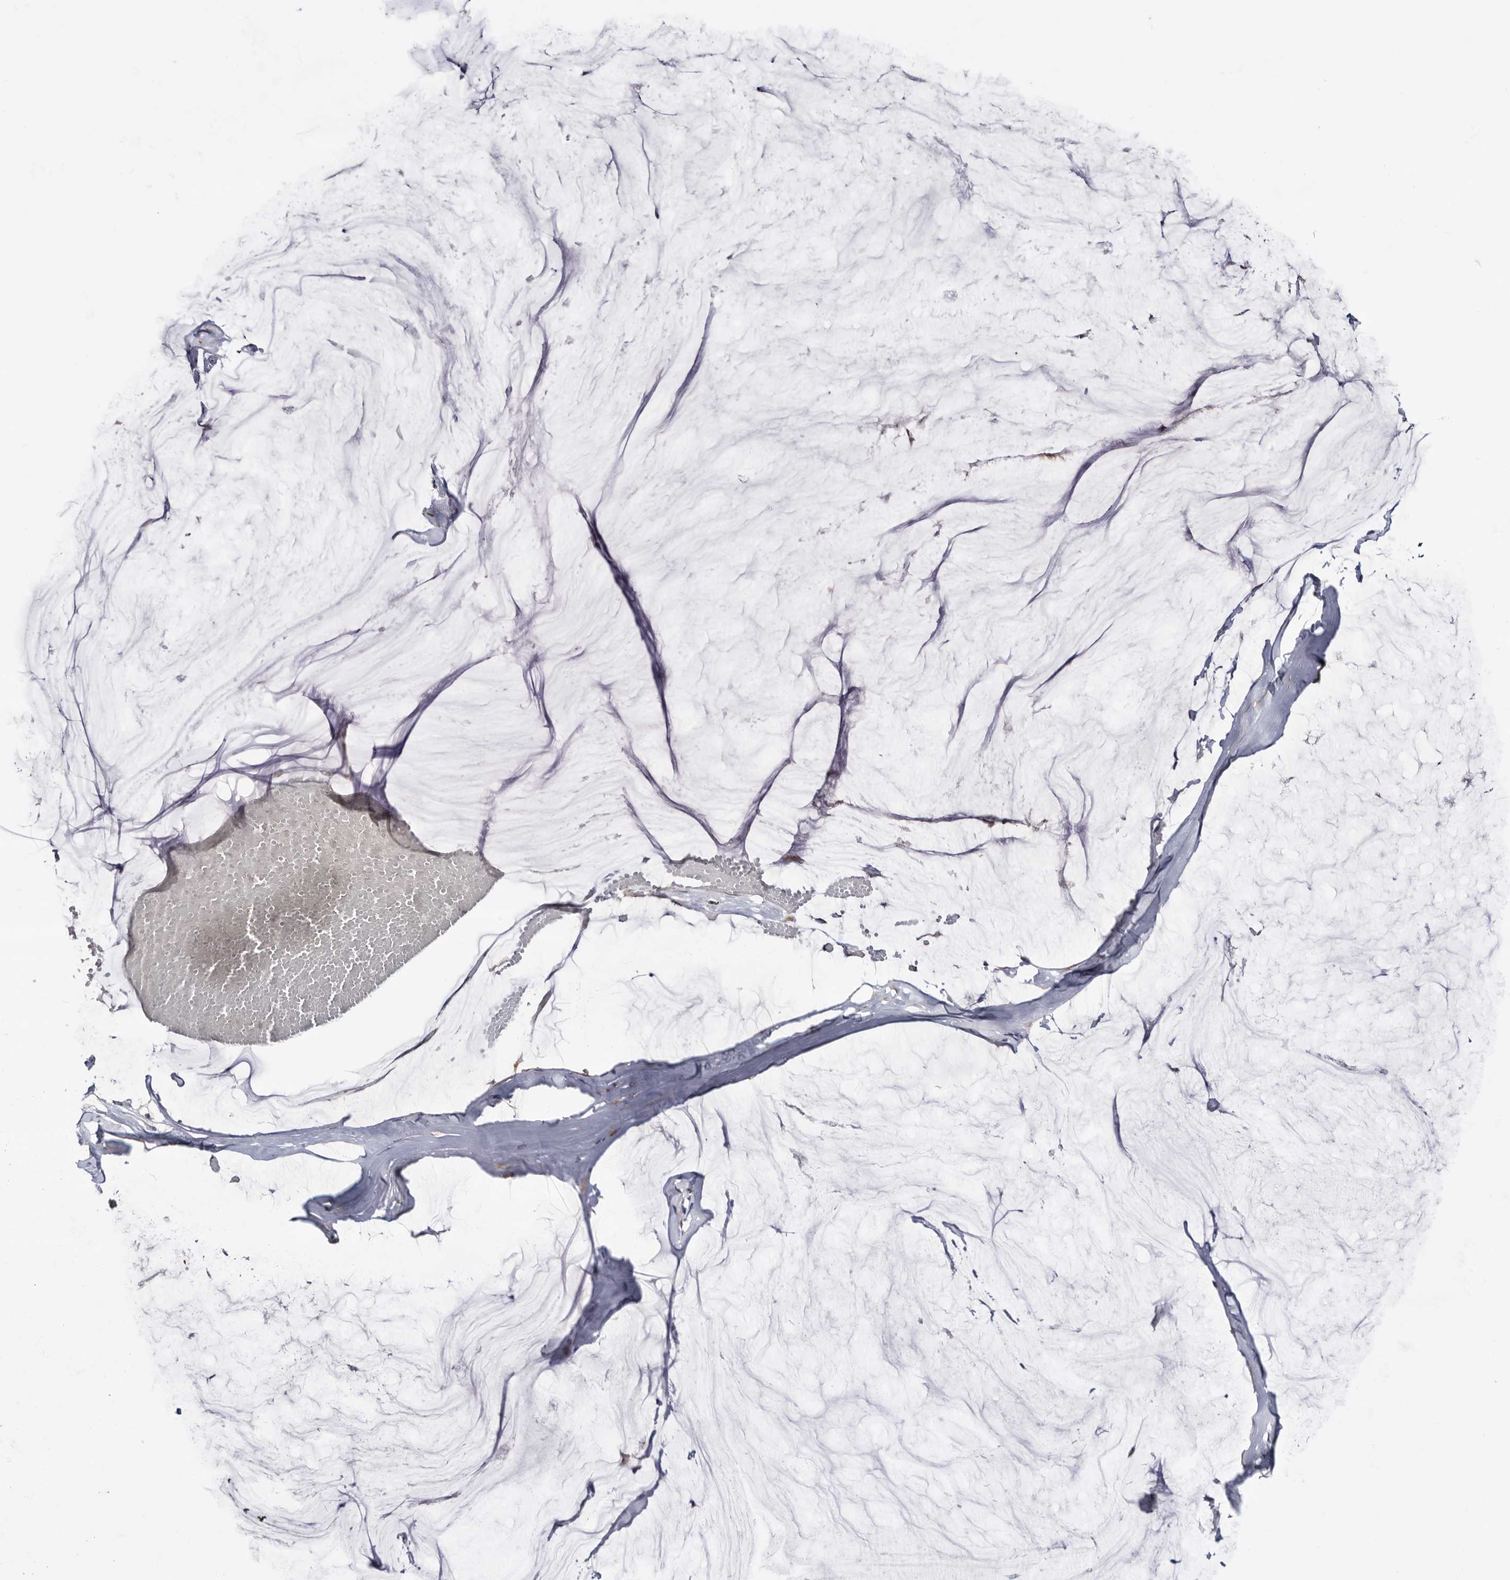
{"staining": {"intensity": "negative", "quantity": "none", "location": "none"}, "tissue": "ovarian cancer", "cell_type": "Tumor cells", "image_type": "cancer", "snomed": [{"axis": "morphology", "description": "Cystadenocarcinoma, mucinous, NOS"}, {"axis": "topography", "description": "Ovary"}], "caption": "Tumor cells show no significant staining in ovarian cancer (mucinous cystadenocarcinoma).", "gene": "ARMCX2", "patient": {"sex": "female", "age": 39}}